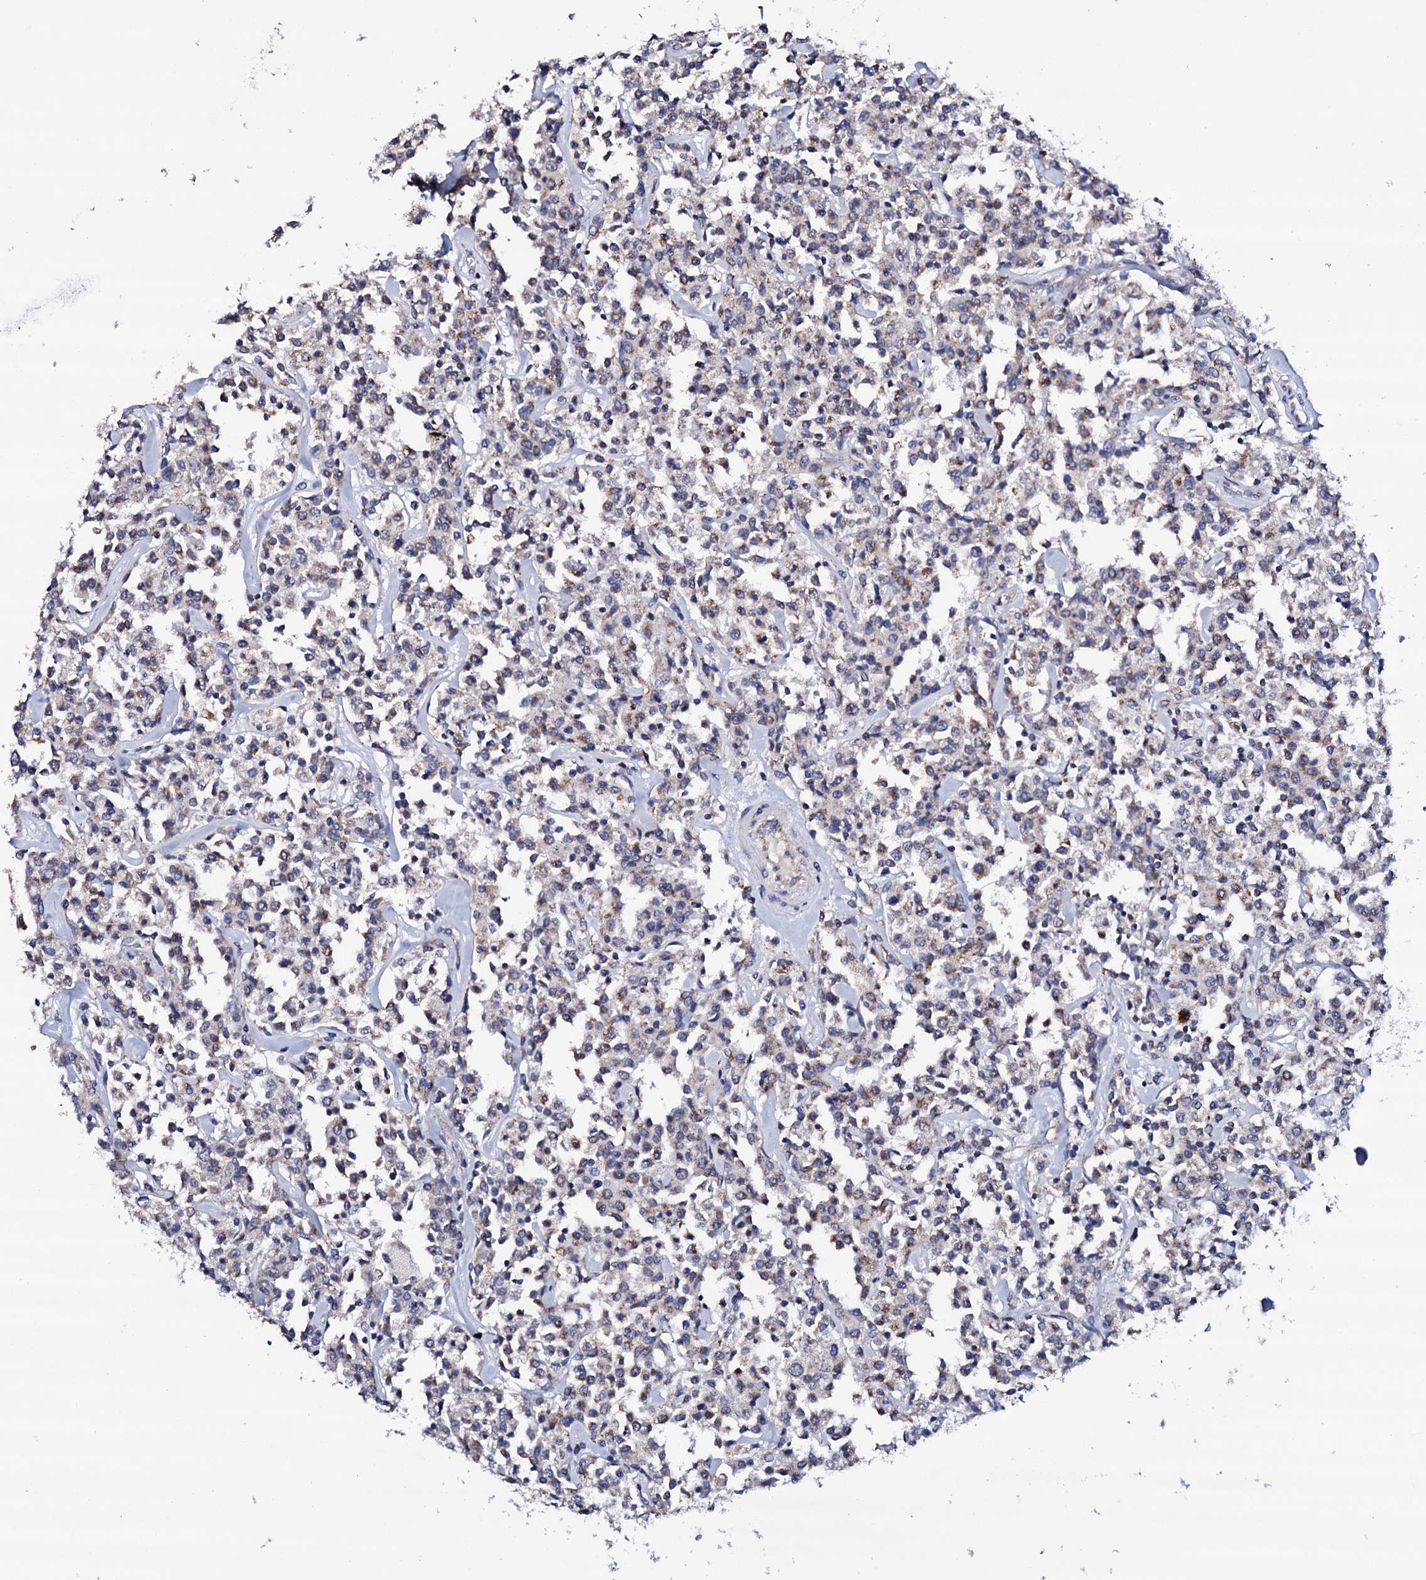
{"staining": {"intensity": "weak", "quantity": "<25%", "location": "cytoplasmic/membranous"}, "tissue": "lymphoma", "cell_type": "Tumor cells", "image_type": "cancer", "snomed": [{"axis": "morphology", "description": "Malignant lymphoma, non-Hodgkin's type, Low grade"}, {"axis": "topography", "description": "Small intestine"}], "caption": "Protein analysis of malignant lymphoma, non-Hodgkin's type (low-grade) demonstrates no significant staining in tumor cells.", "gene": "TCAF2", "patient": {"sex": "female", "age": 59}}